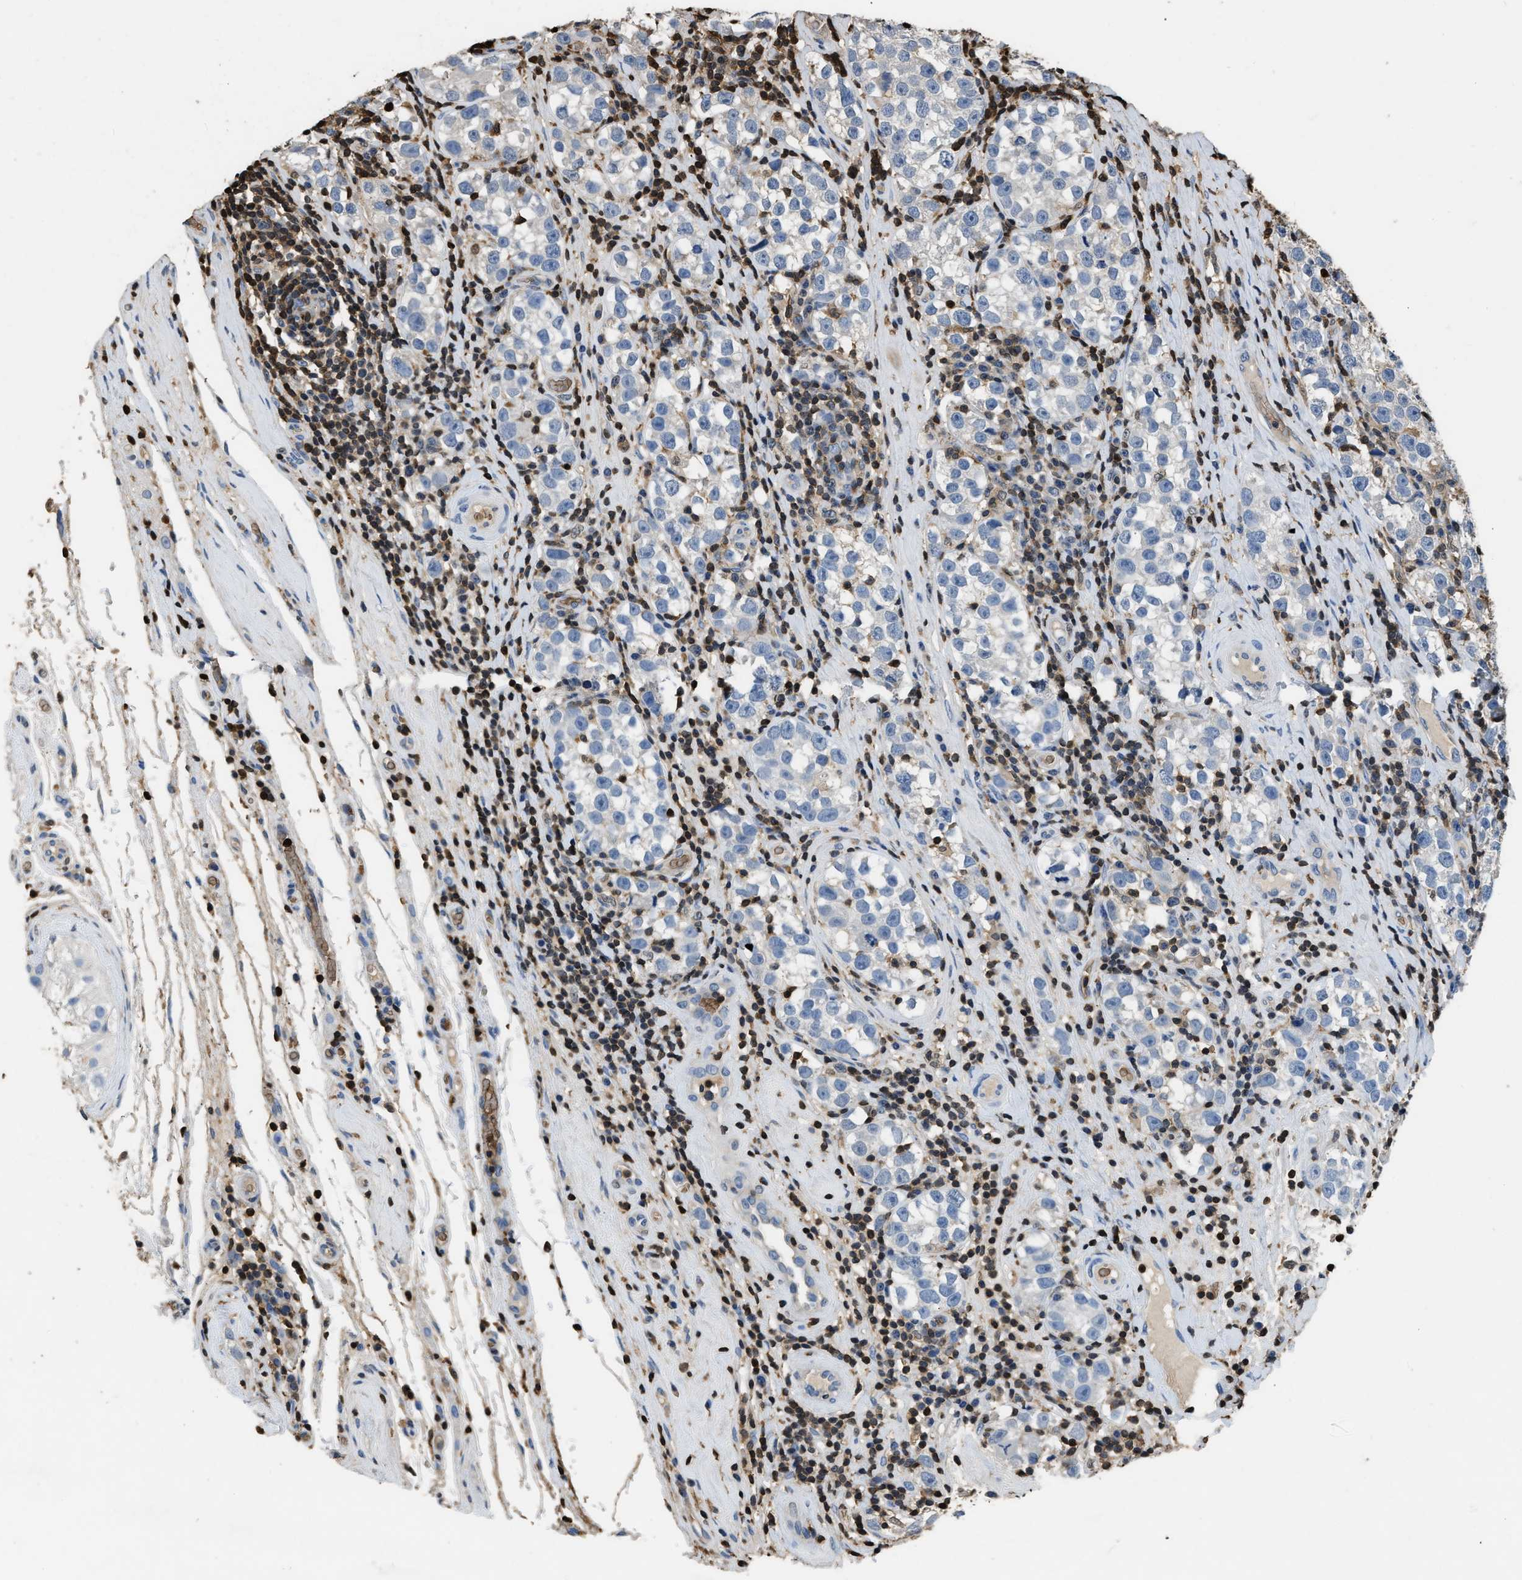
{"staining": {"intensity": "negative", "quantity": "none", "location": "none"}, "tissue": "testis cancer", "cell_type": "Tumor cells", "image_type": "cancer", "snomed": [{"axis": "morphology", "description": "Normal tissue, NOS"}, {"axis": "morphology", "description": "Seminoma, NOS"}, {"axis": "topography", "description": "Testis"}], "caption": "The image demonstrates no staining of tumor cells in testis seminoma.", "gene": "ARHGDIB", "patient": {"sex": "male", "age": 43}}